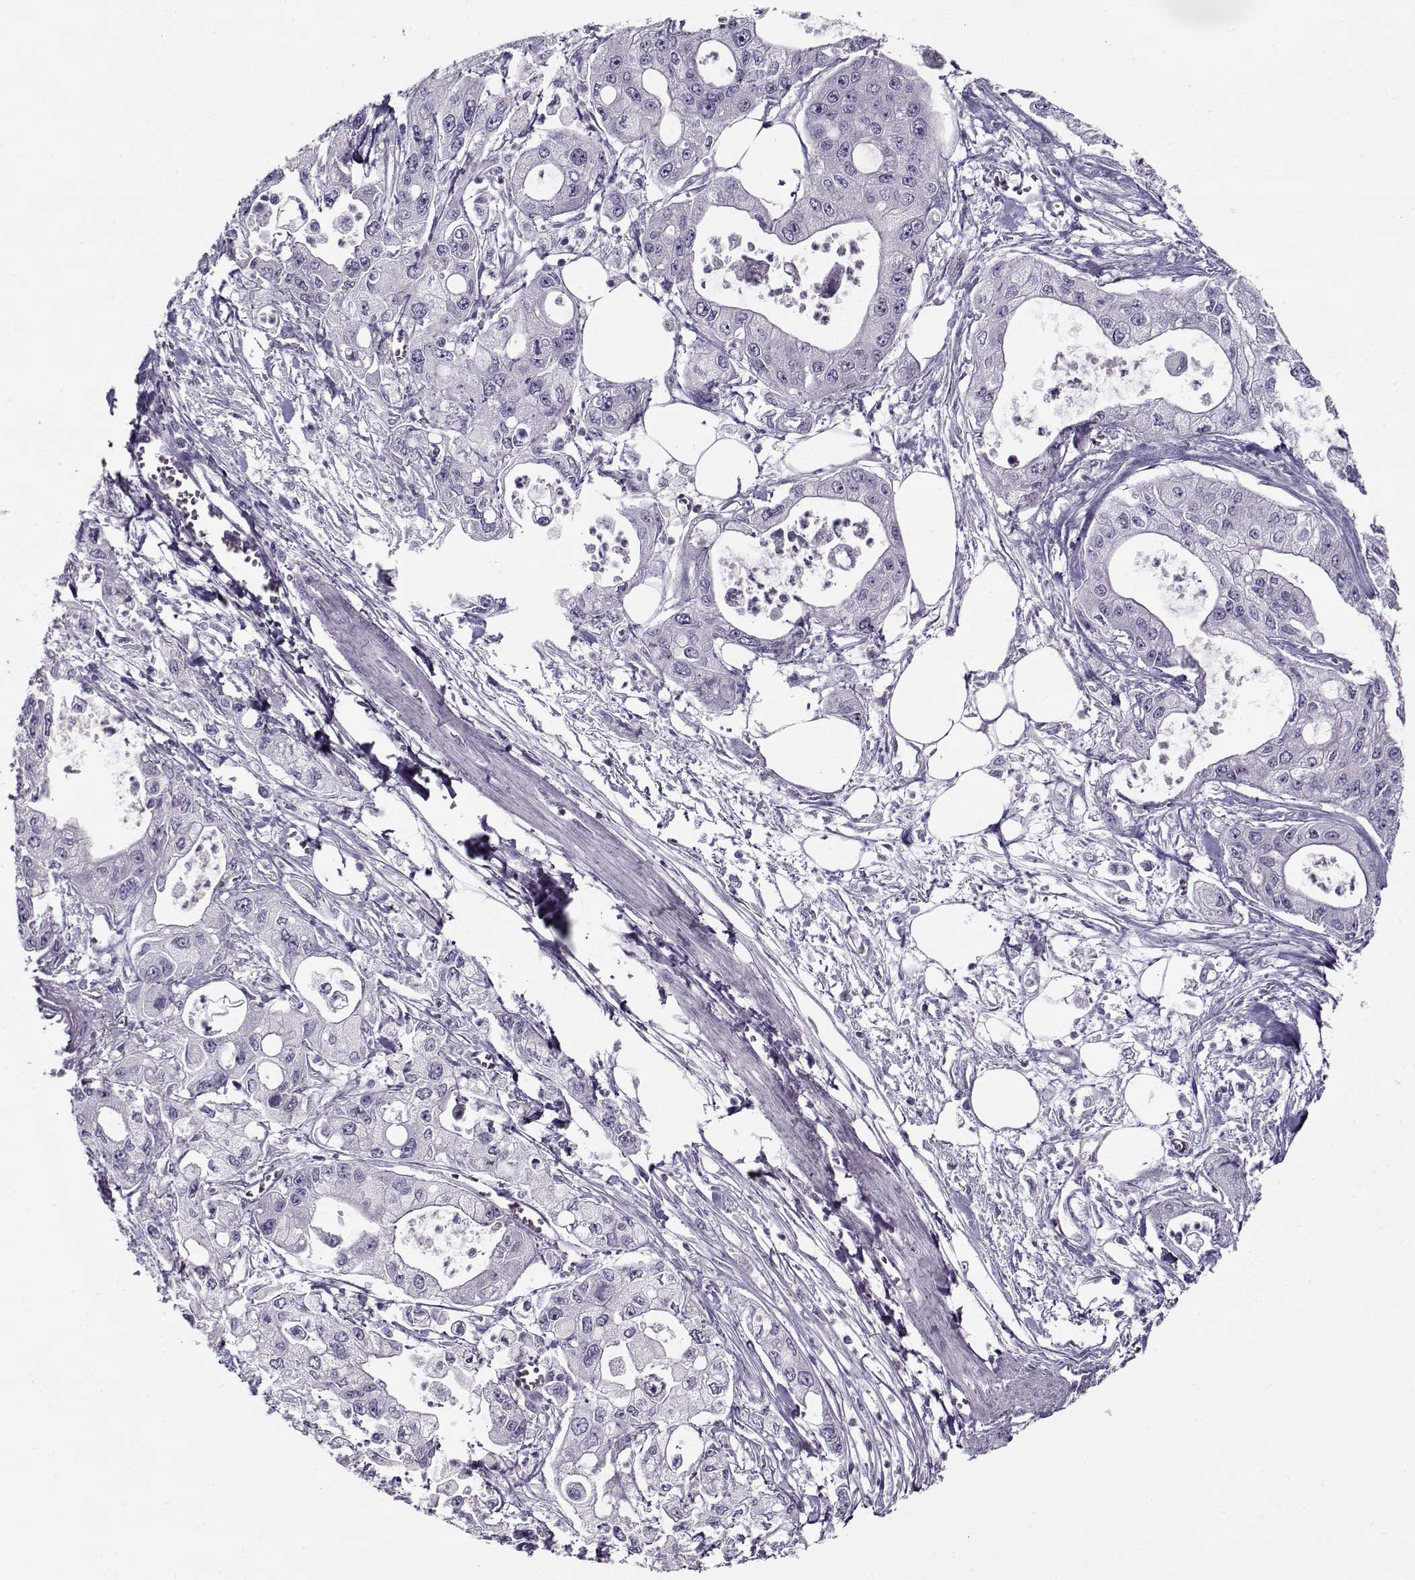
{"staining": {"intensity": "negative", "quantity": "none", "location": "none"}, "tissue": "pancreatic cancer", "cell_type": "Tumor cells", "image_type": "cancer", "snomed": [{"axis": "morphology", "description": "Adenocarcinoma, NOS"}, {"axis": "topography", "description": "Pancreas"}], "caption": "The image exhibits no staining of tumor cells in pancreatic adenocarcinoma.", "gene": "PP2D1", "patient": {"sex": "male", "age": 70}}